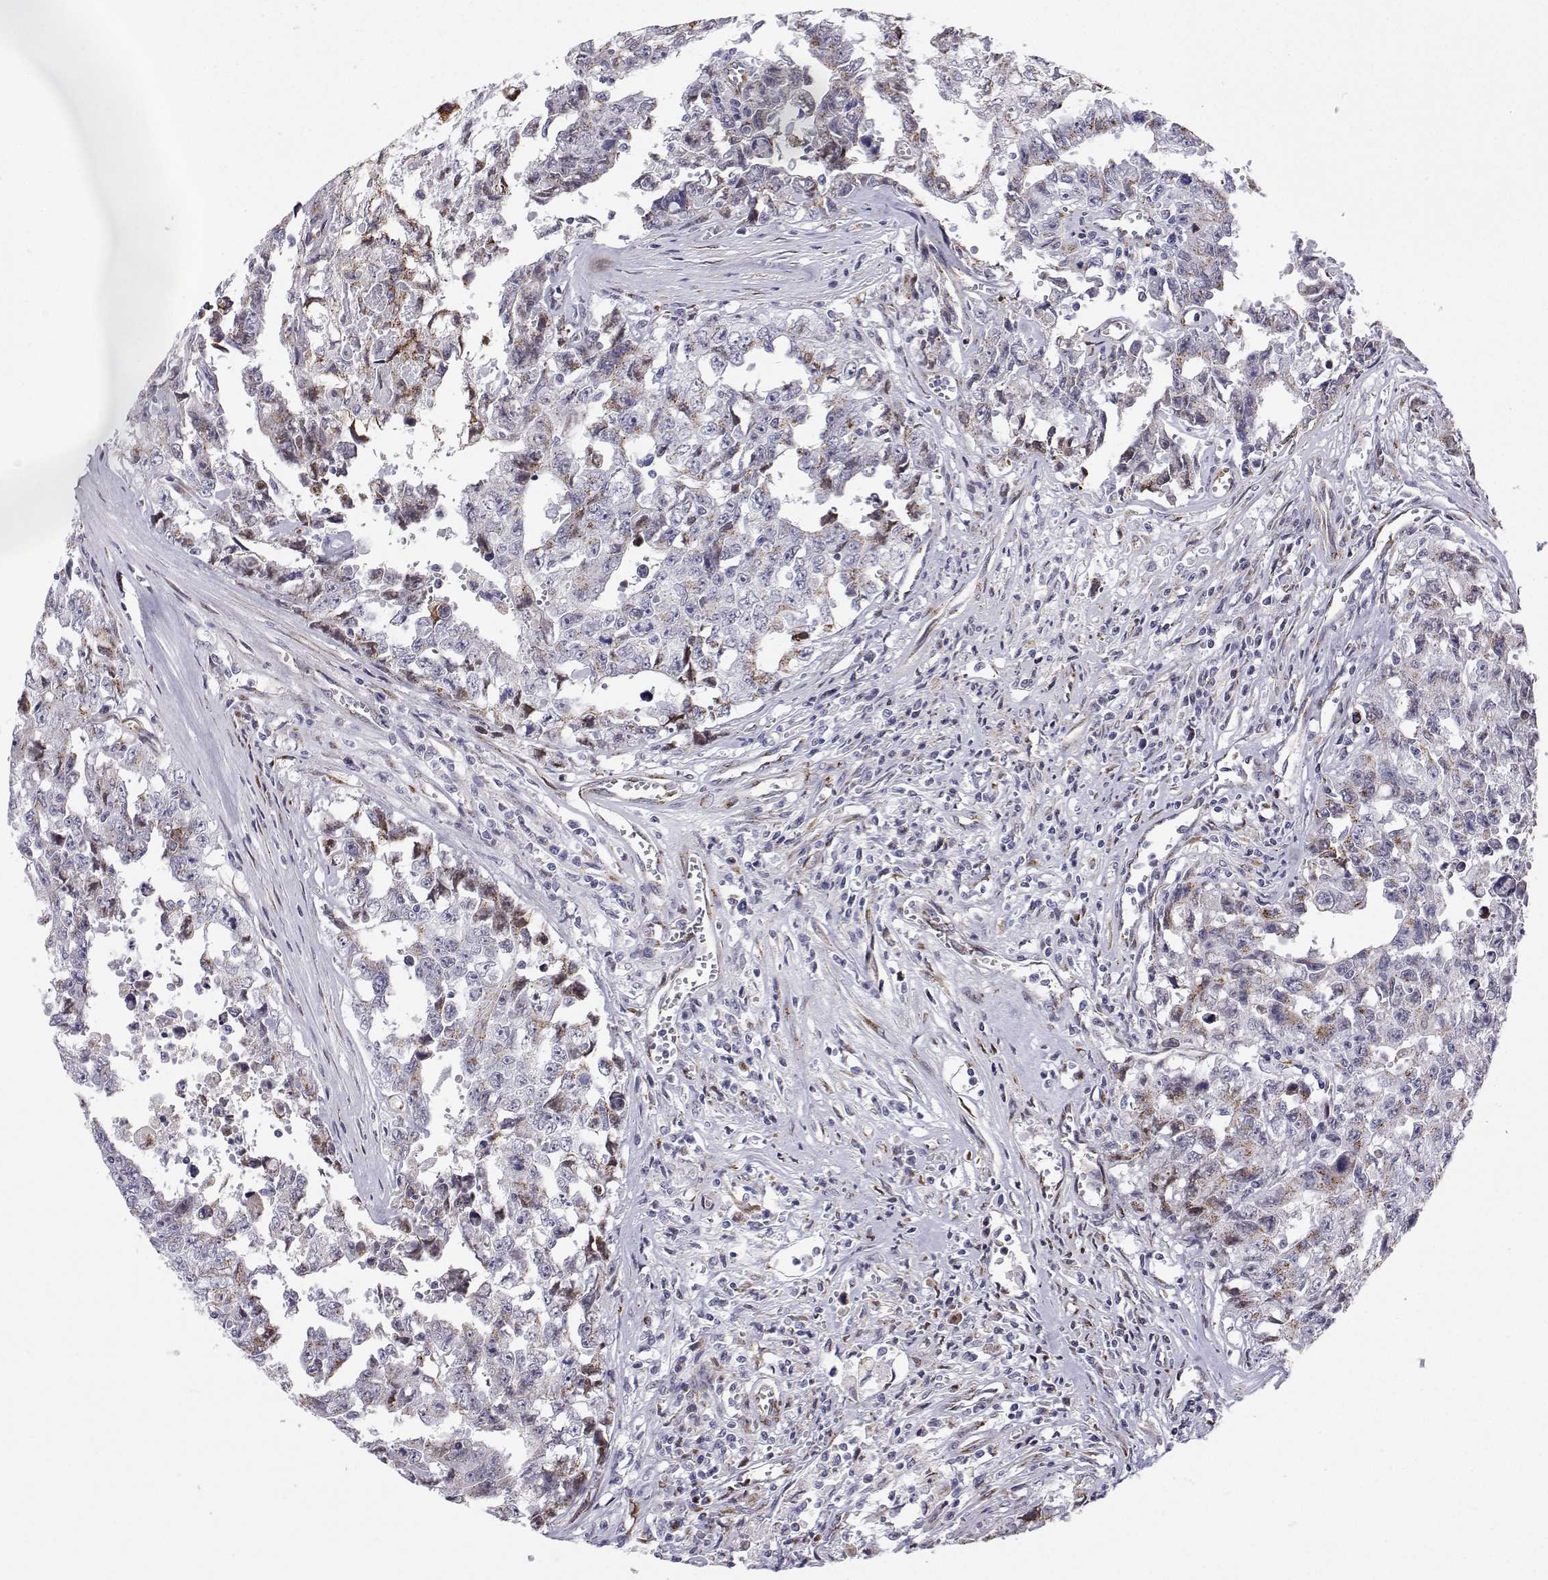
{"staining": {"intensity": "weak", "quantity": "<25%", "location": "cytoplasmic/membranous"}, "tissue": "testis cancer", "cell_type": "Tumor cells", "image_type": "cancer", "snomed": [{"axis": "morphology", "description": "Carcinoma, Embryonal, NOS"}, {"axis": "topography", "description": "Testis"}], "caption": "High power microscopy micrograph of an immunohistochemistry micrograph of testis cancer (embryonal carcinoma), revealing no significant positivity in tumor cells. Nuclei are stained in blue.", "gene": "STARD13", "patient": {"sex": "male", "age": 24}}